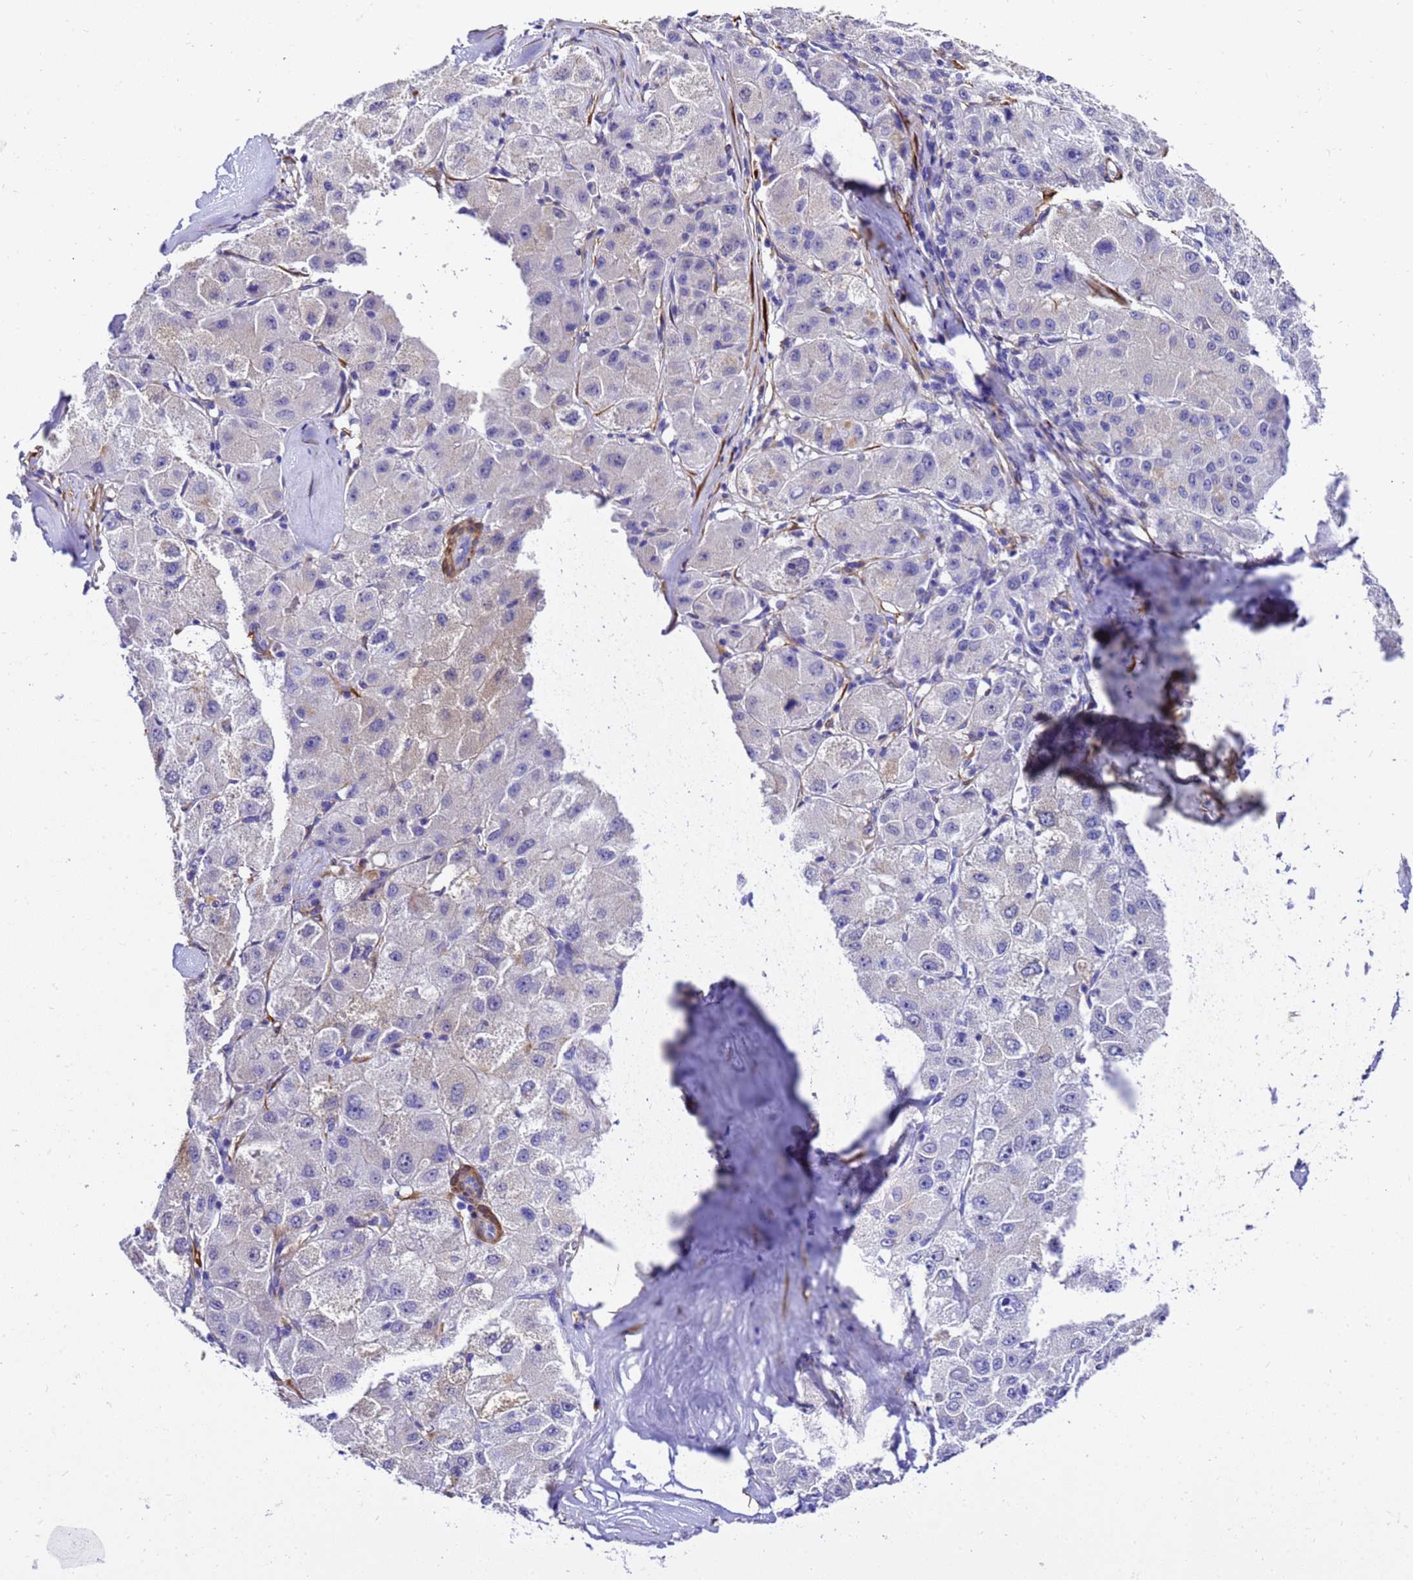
{"staining": {"intensity": "negative", "quantity": "none", "location": "none"}, "tissue": "liver cancer", "cell_type": "Tumor cells", "image_type": "cancer", "snomed": [{"axis": "morphology", "description": "Carcinoma, Hepatocellular, NOS"}, {"axis": "topography", "description": "Liver"}], "caption": "Tumor cells are negative for brown protein staining in liver cancer.", "gene": "HSPB6", "patient": {"sex": "male", "age": 80}}